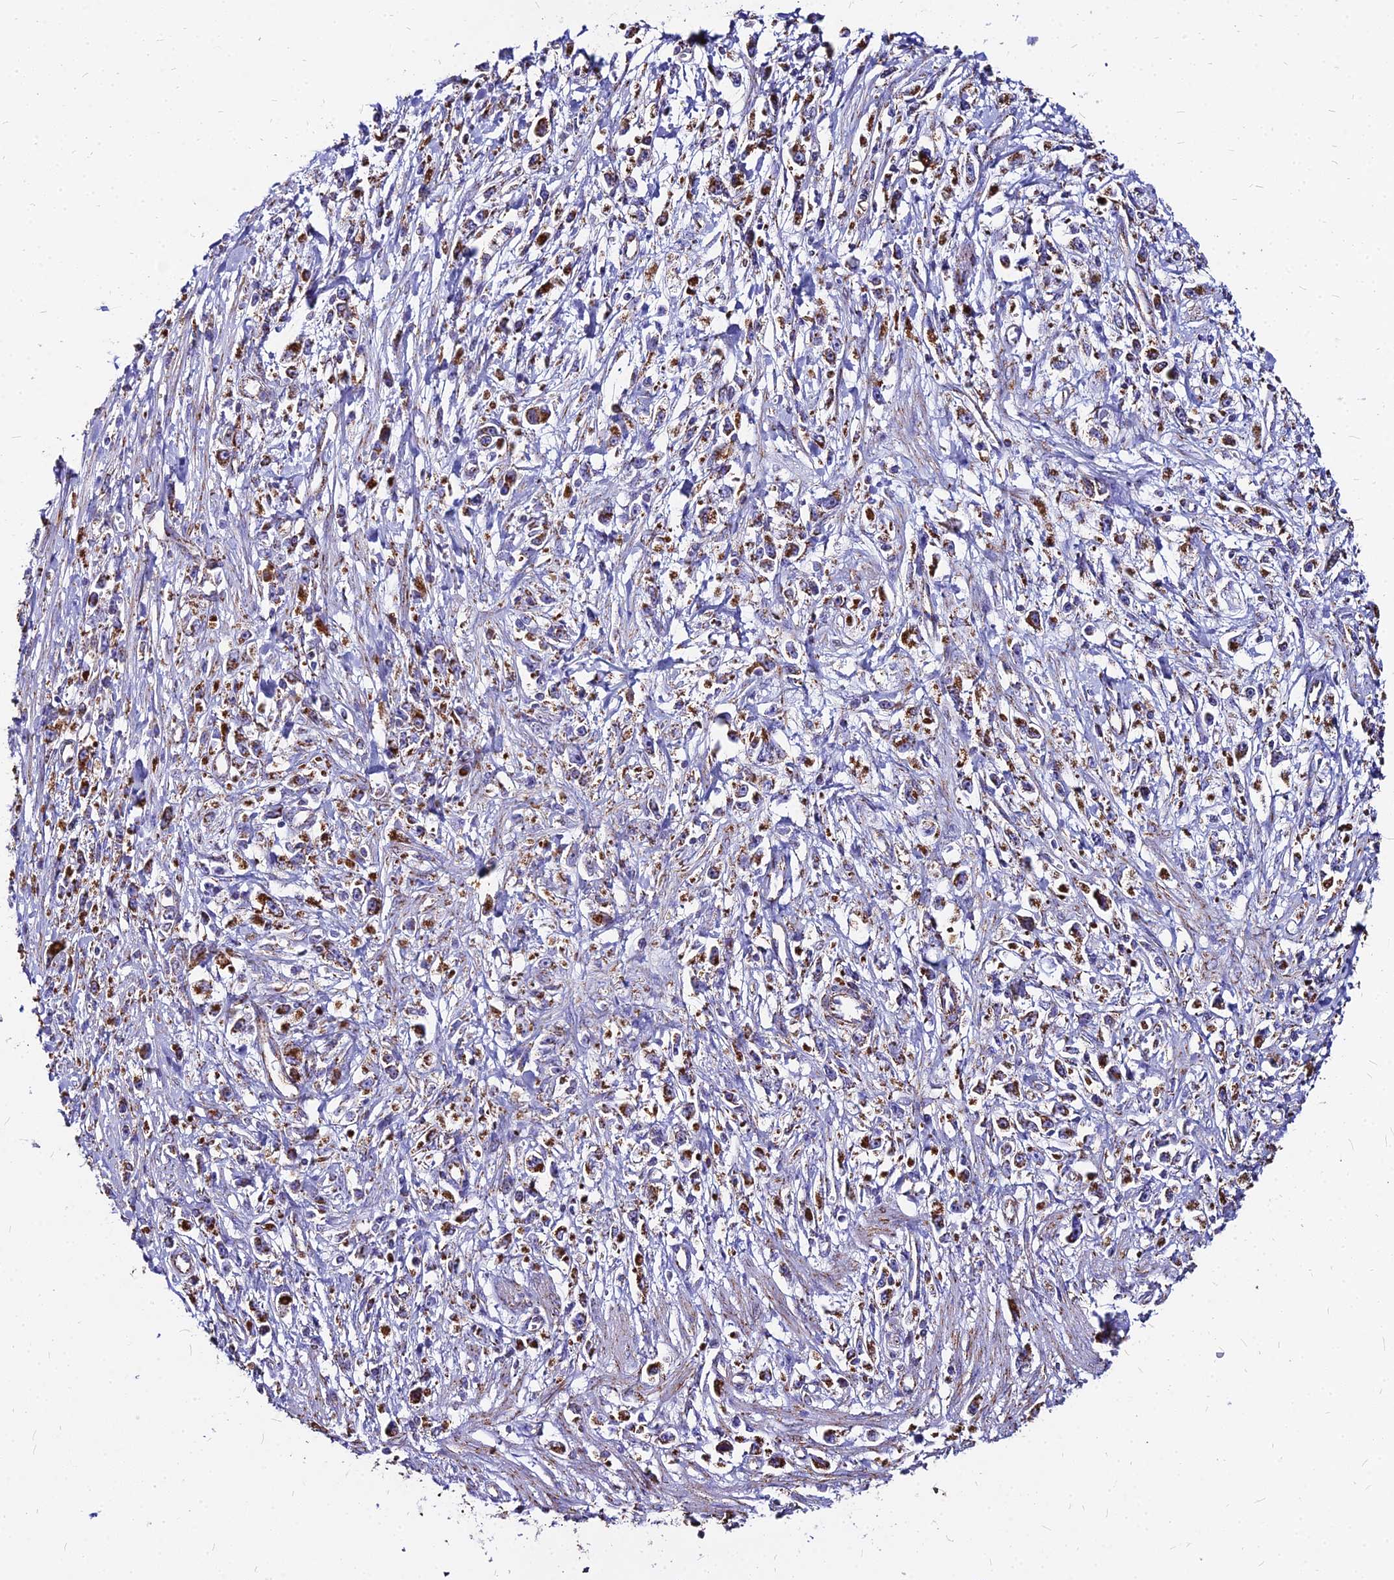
{"staining": {"intensity": "moderate", "quantity": ">75%", "location": "cytoplasmic/membranous"}, "tissue": "stomach cancer", "cell_type": "Tumor cells", "image_type": "cancer", "snomed": [{"axis": "morphology", "description": "Adenocarcinoma, NOS"}, {"axis": "topography", "description": "Stomach"}], "caption": "IHC micrograph of neoplastic tissue: adenocarcinoma (stomach) stained using IHC displays medium levels of moderate protein expression localized specifically in the cytoplasmic/membranous of tumor cells, appearing as a cytoplasmic/membranous brown color.", "gene": "DLD", "patient": {"sex": "female", "age": 59}}